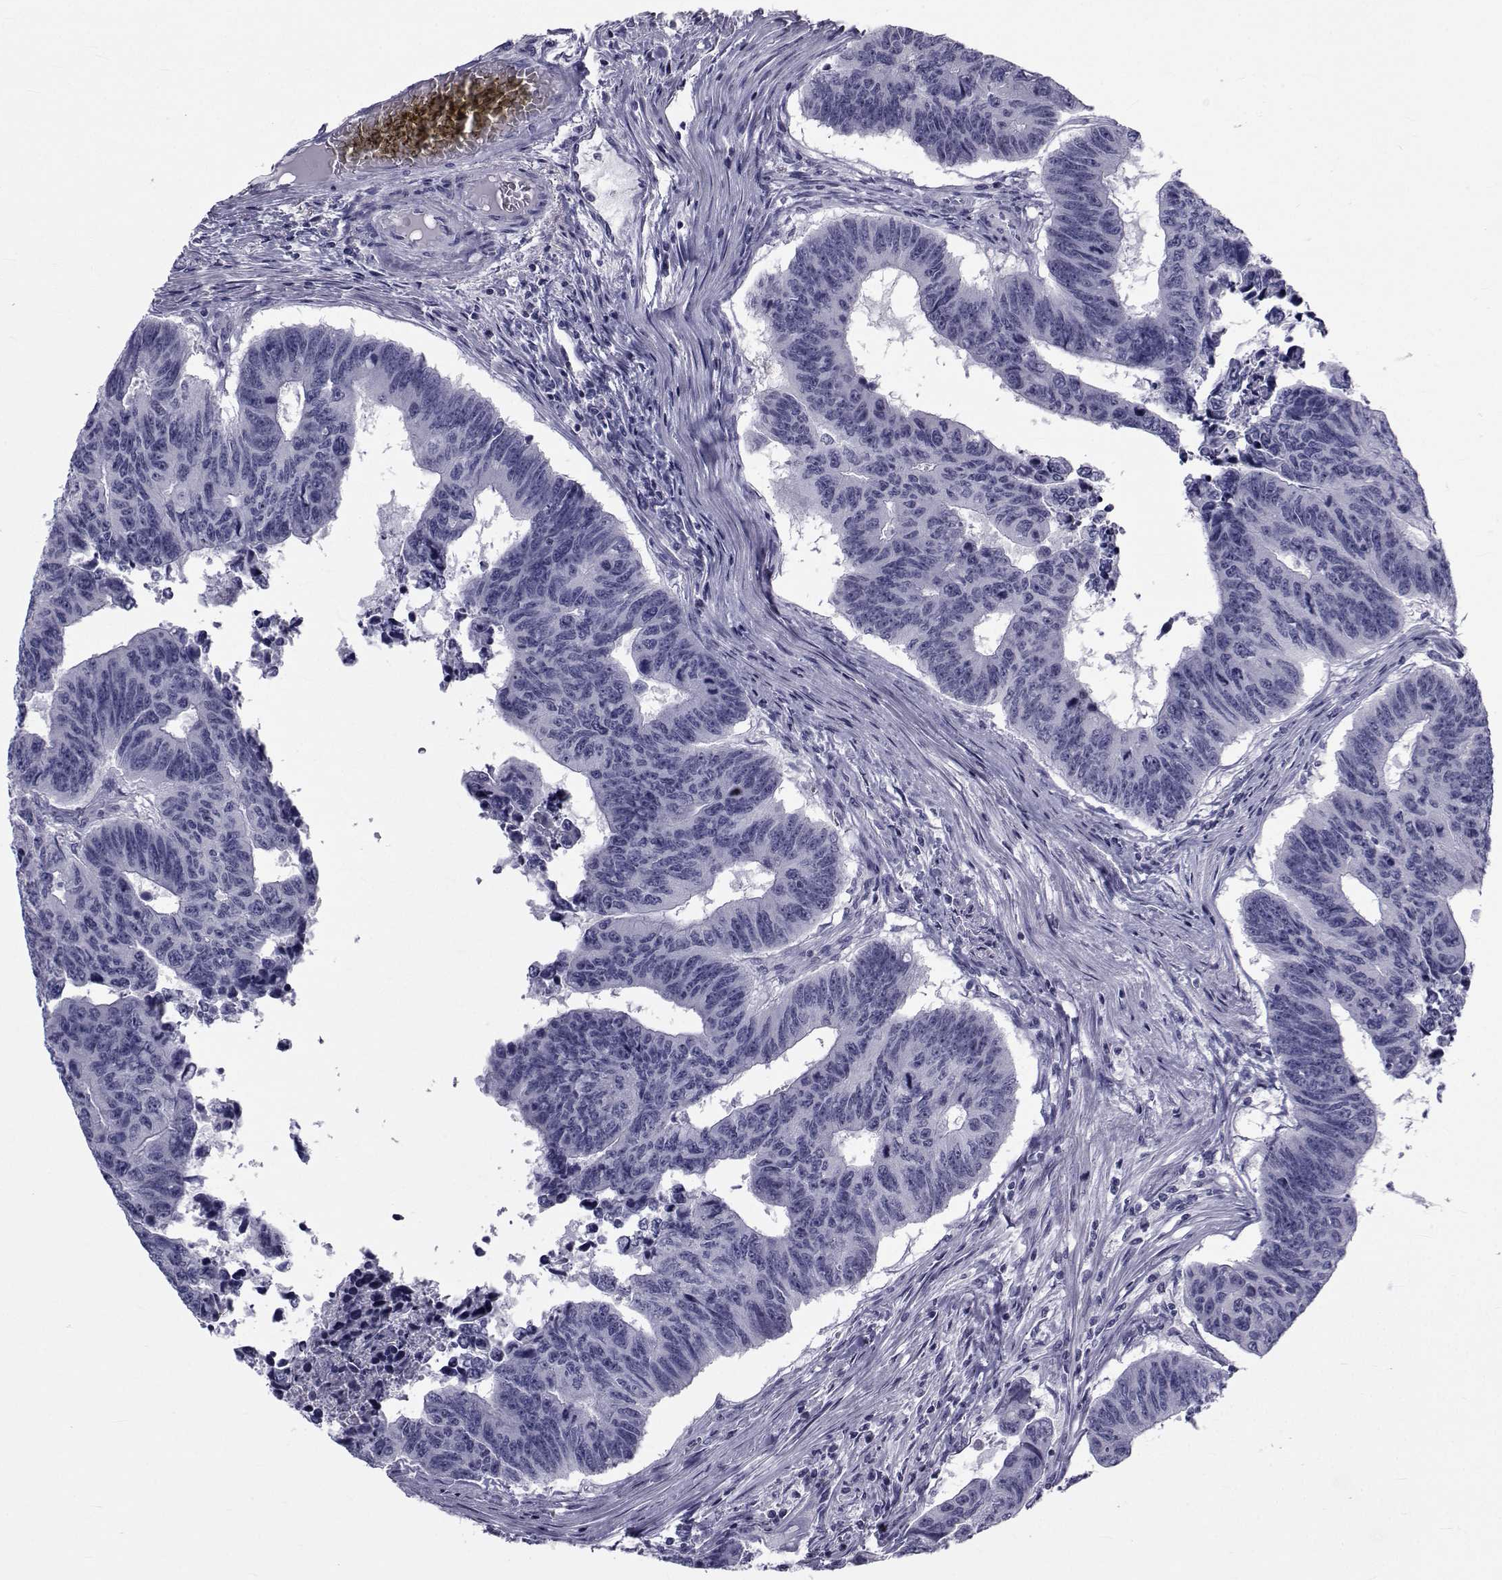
{"staining": {"intensity": "negative", "quantity": "none", "location": "none"}, "tissue": "colorectal cancer", "cell_type": "Tumor cells", "image_type": "cancer", "snomed": [{"axis": "morphology", "description": "Adenocarcinoma, NOS"}, {"axis": "topography", "description": "Rectum"}], "caption": "Immunohistochemistry (IHC) photomicrograph of human adenocarcinoma (colorectal) stained for a protein (brown), which shows no staining in tumor cells. (Brightfield microscopy of DAB (3,3'-diaminobenzidine) immunohistochemistry (IHC) at high magnification).", "gene": "FDXR", "patient": {"sex": "female", "age": 85}}